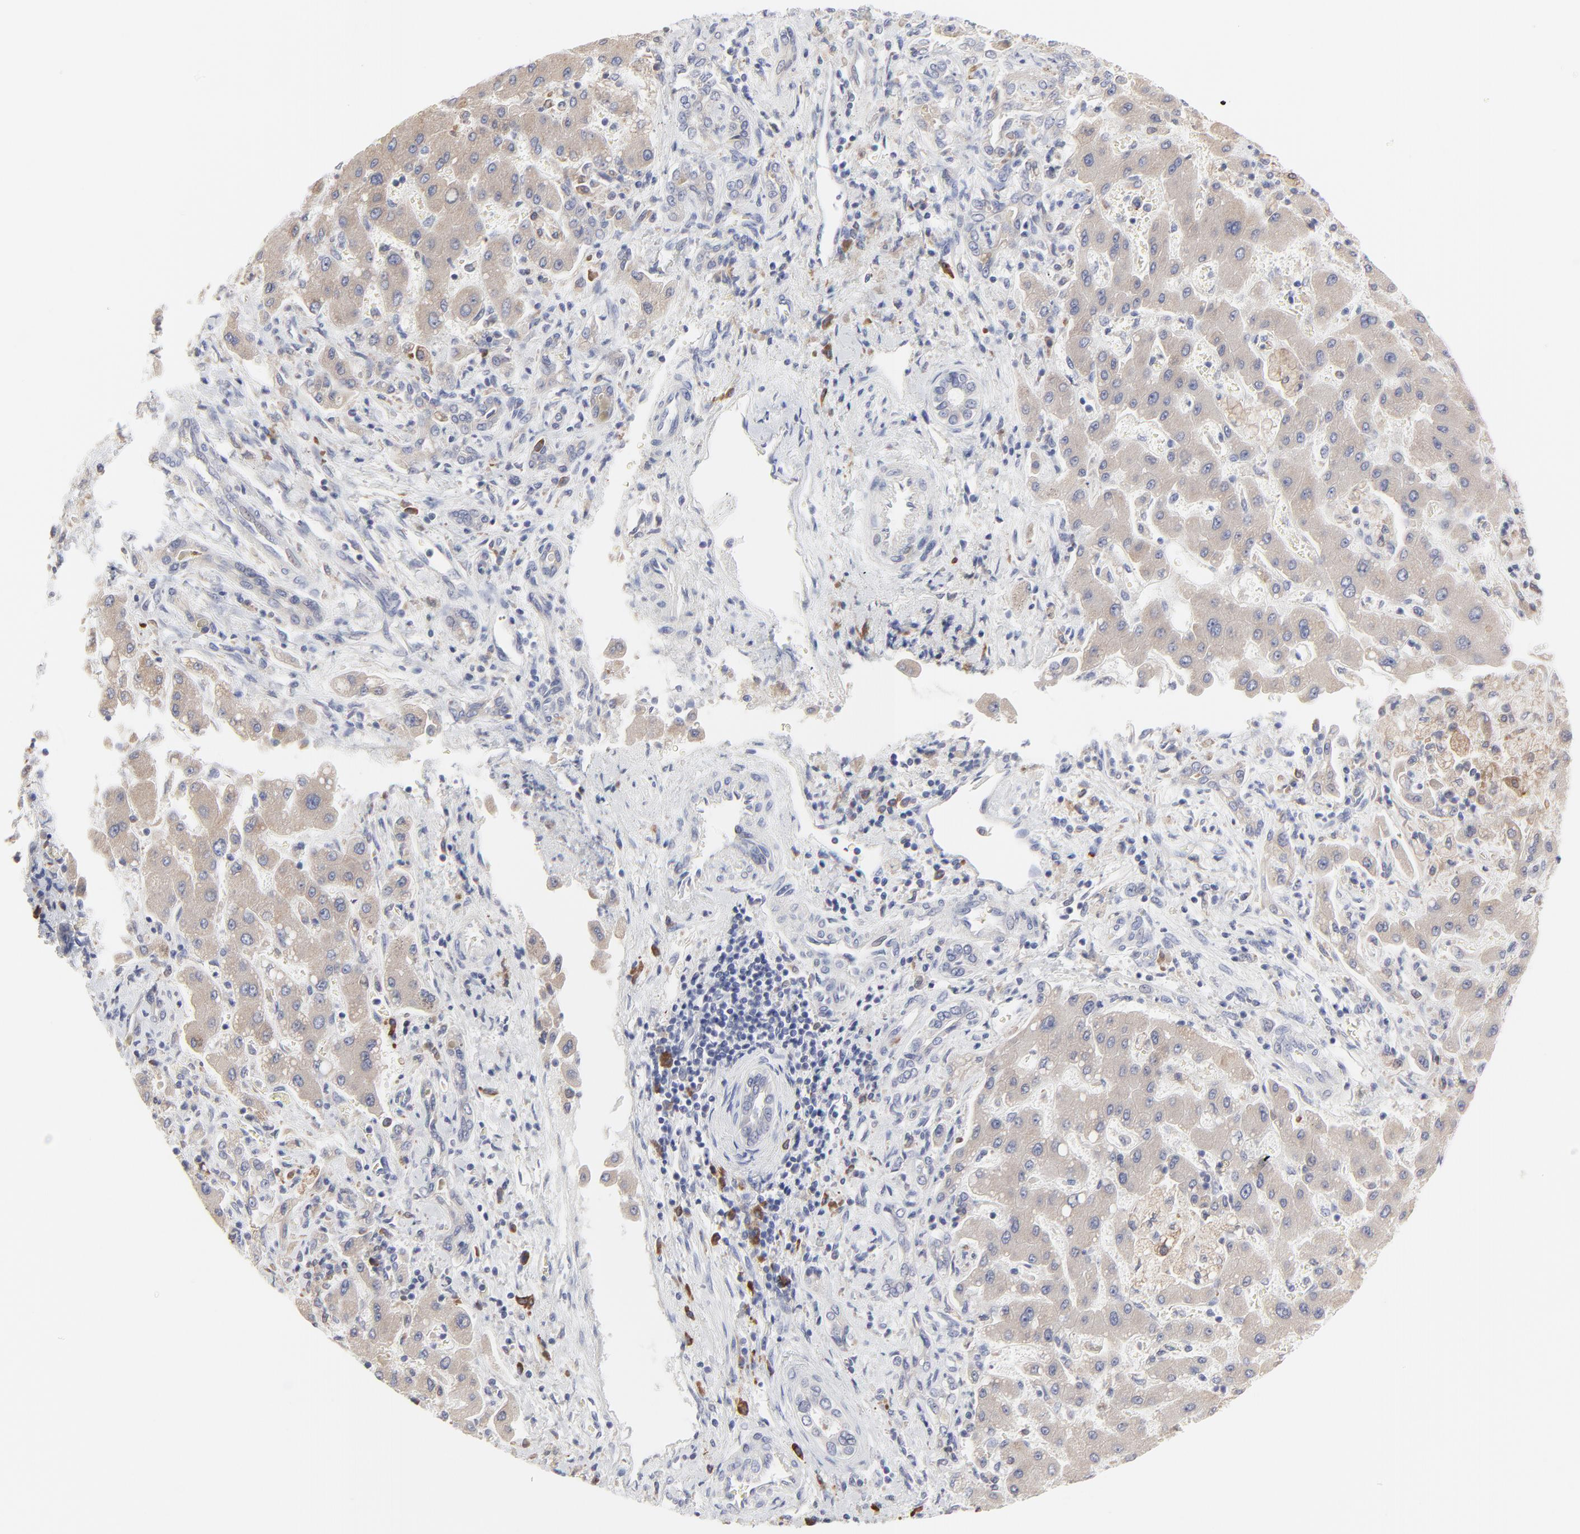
{"staining": {"intensity": "weak", "quantity": ">75%", "location": "cytoplasmic/membranous"}, "tissue": "liver cancer", "cell_type": "Tumor cells", "image_type": "cancer", "snomed": [{"axis": "morphology", "description": "Cholangiocarcinoma"}, {"axis": "topography", "description": "Liver"}], "caption": "Immunohistochemical staining of human liver cancer (cholangiocarcinoma) shows low levels of weak cytoplasmic/membranous protein positivity in approximately >75% of tumor cells. (Stains: DAB (3,3'-diaminobenzidine) in brown, nuclei in blue, Microscopy: brightfield microscopy at high magnification).", "gene": "TRIM22", "patient": {"sex": "male", "age": 50}}